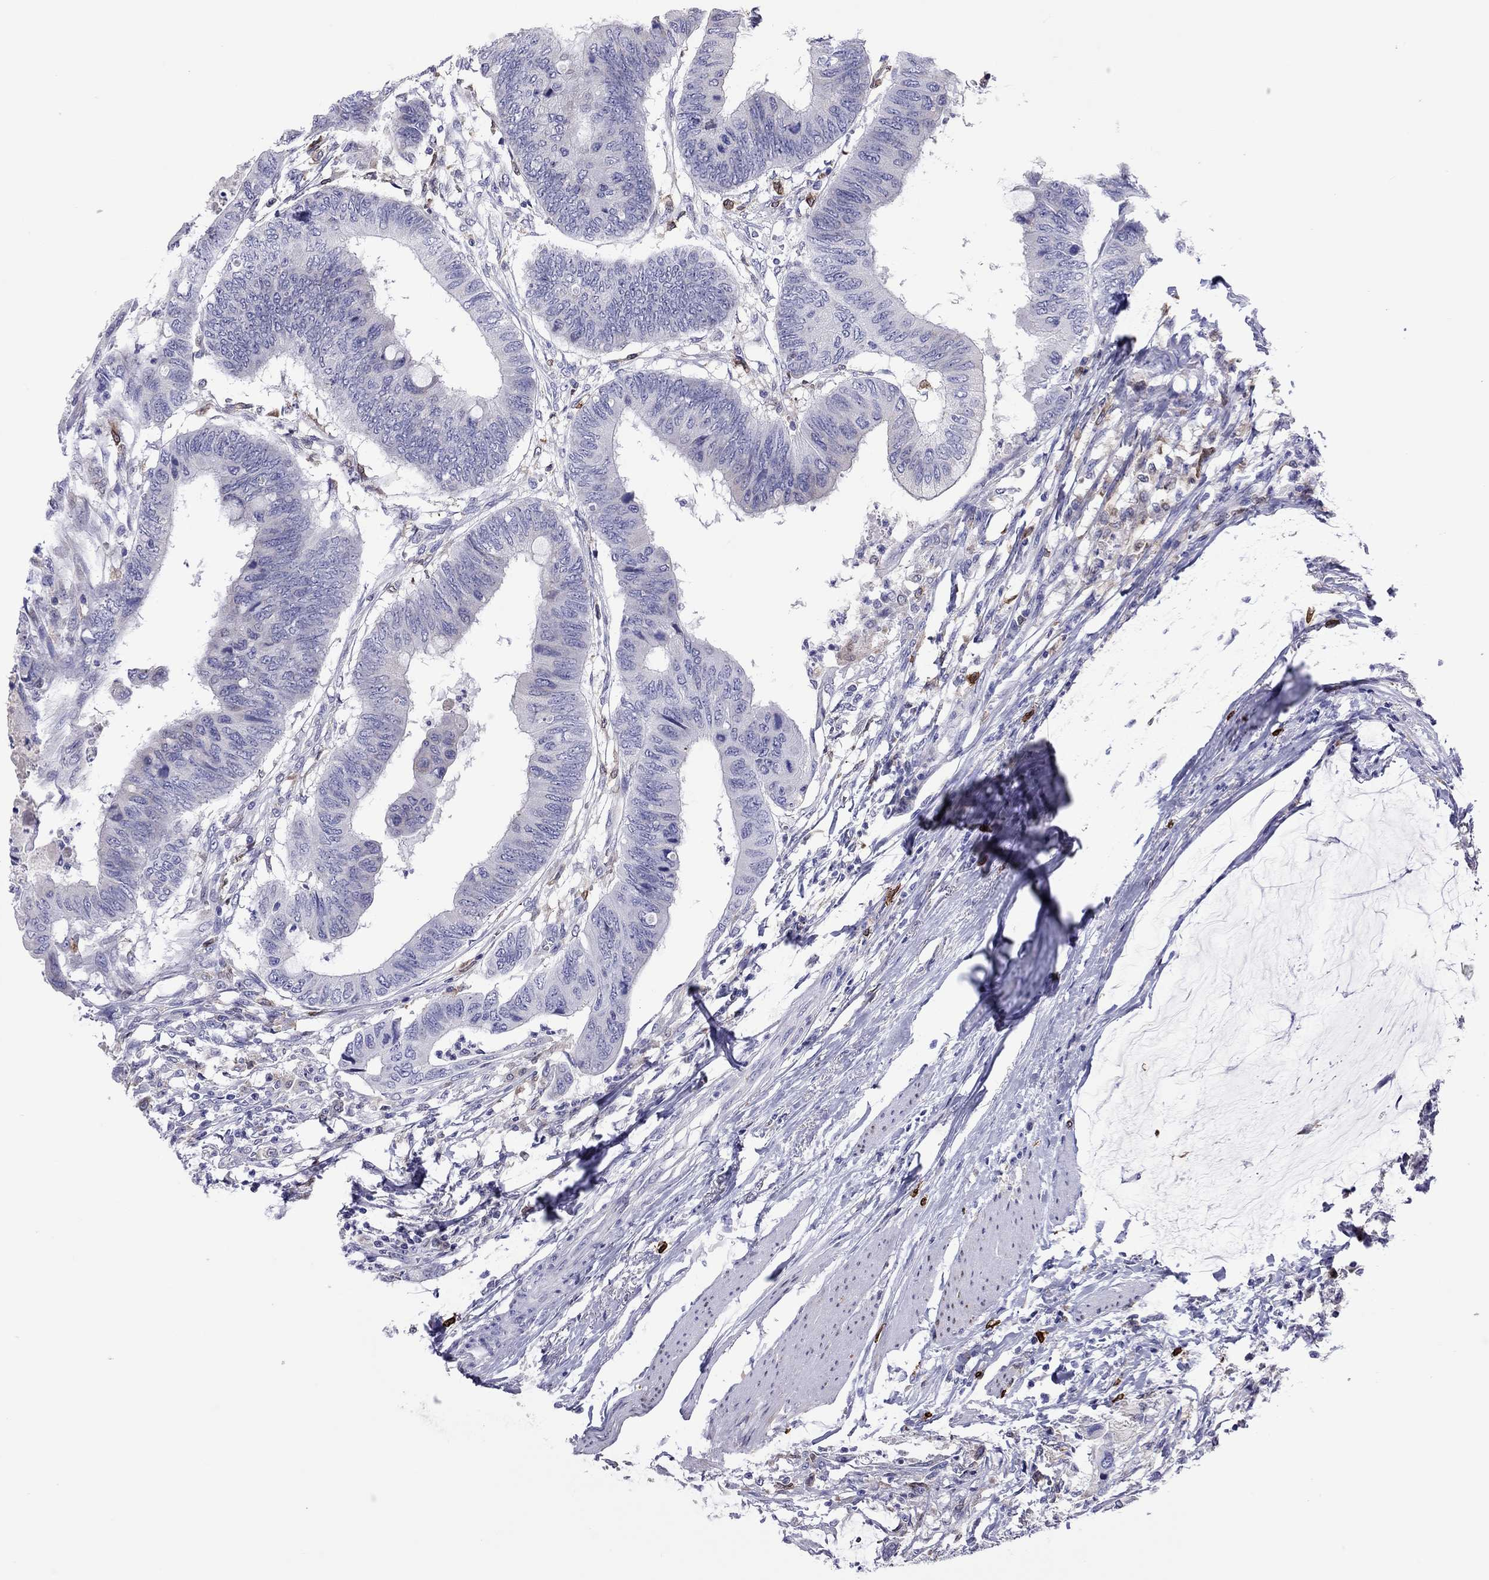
{"staining": {"intensity": "negative", "quantity": "none", "location": "none"}, "tissue": "colorectal cancer", "cell_type": "Tumor cells", "image_type": "cancer", "snomed": [{"axis": "morphology", "description": "Normal tissue, NOS"}, {"axis": "morphology", "description": "Adenocarcinoma, NOS"}, {"axis": "topography", "description": "Rectum"}, {"axis": "topography", "description": "Peripheral nerve tissue"}], "caption": "Tumor cells show no significant staining in colorectal cancer (adenocarcinoma).", "gene": "ADORA2A", "patient": {"sex": "male", "age": 92}}